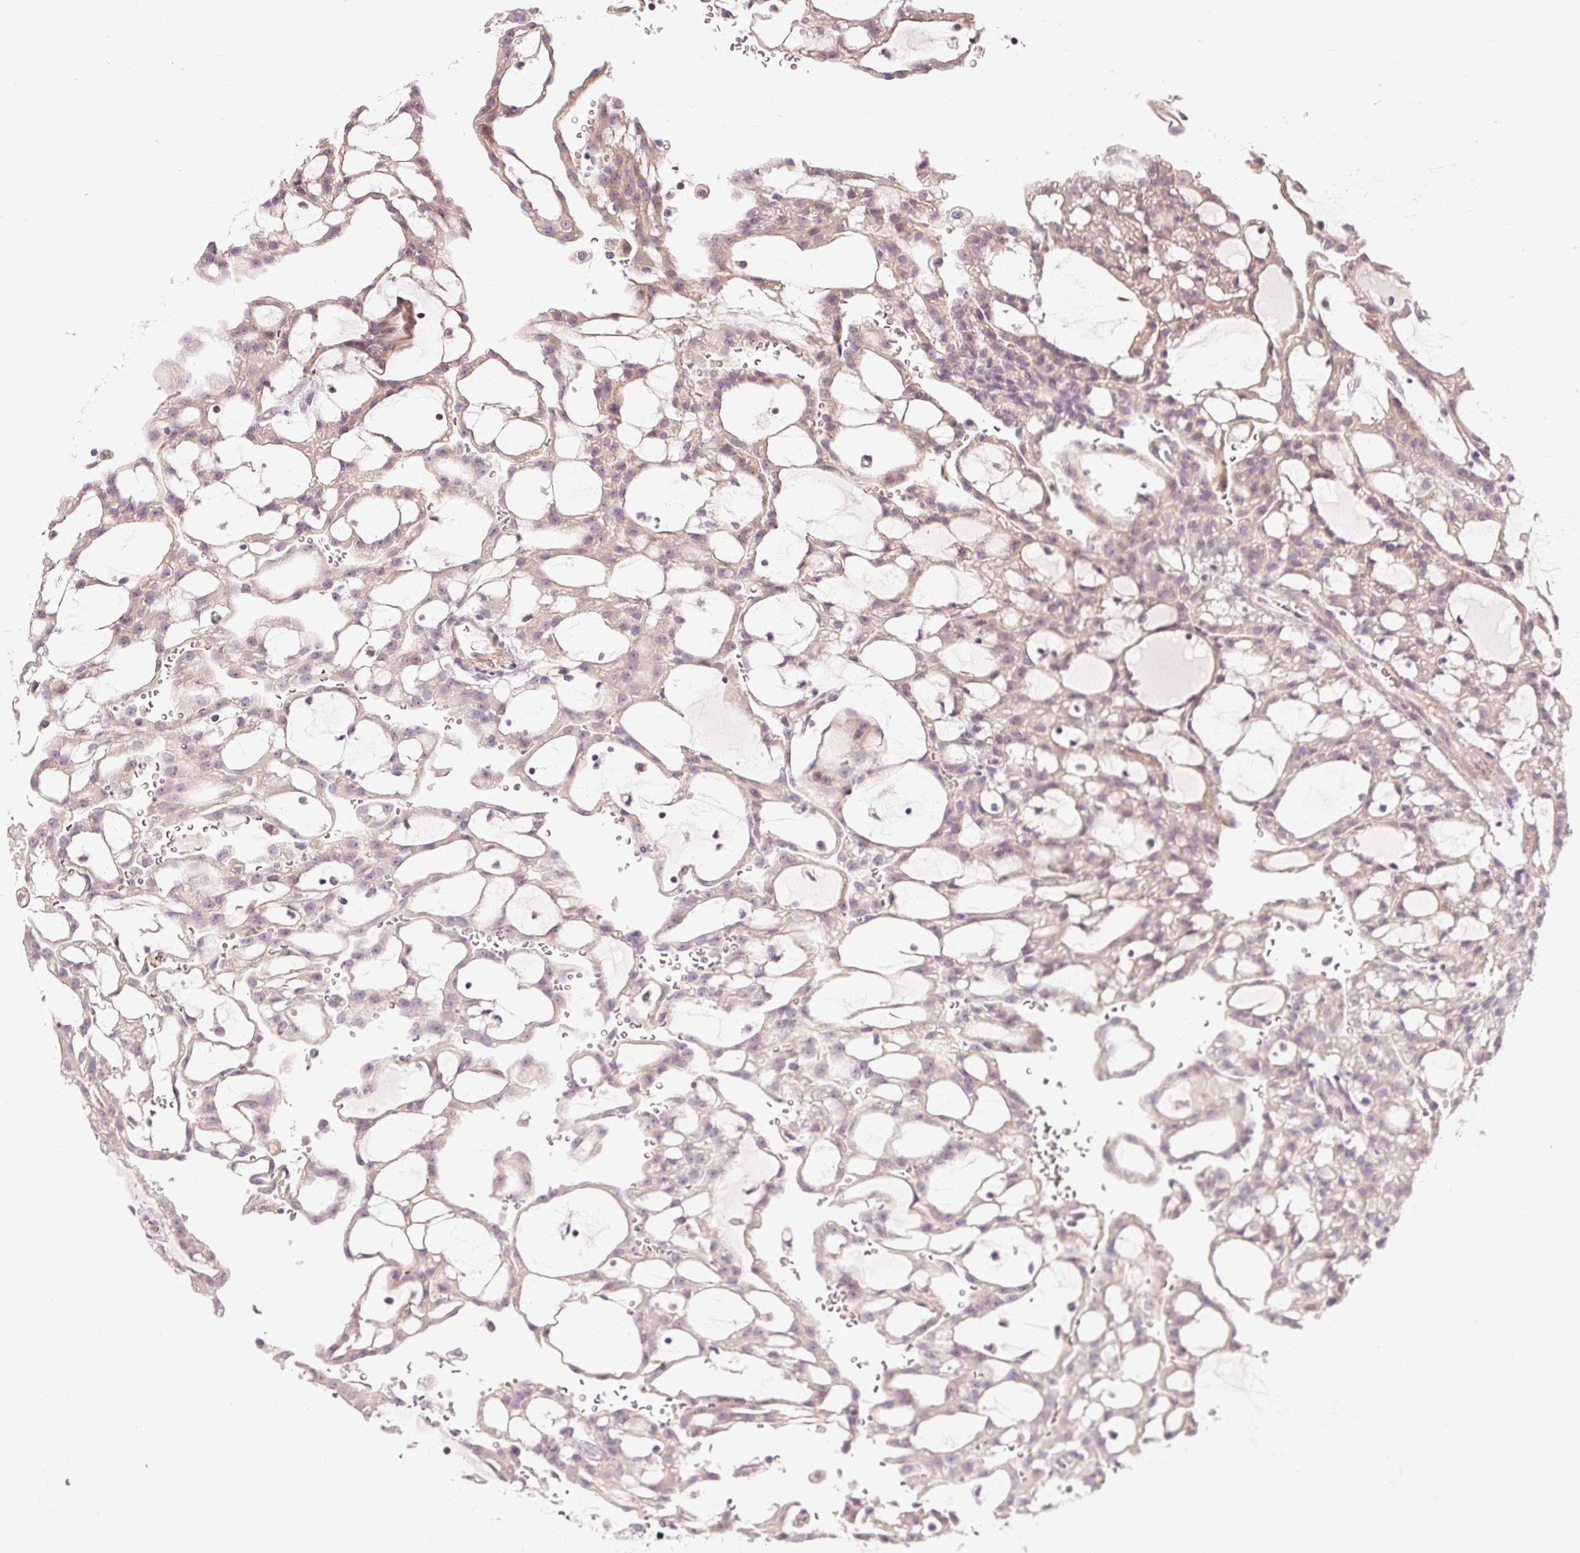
{"staining": {"intensity": "weak", "quantity": "25%-75%", "location": "cytoplasmic/membranous"}, "tissue": "renal cancer", "cell_type": "Tumor cells", "image_type": "cancer", "snomed": [{"axis": "morphology", "description": "Adenocarcinoma, NOS"}, {"axis": "topography", "description": "Kidney"}], "caption": "A histopathology image showing weak cytoplasmic/membranous positivity in about 25%-75% of tumor cells in adenocarcinoma (renal), as visualized by brown immunohistochemical staining.", "gene": "CAPN3", "patient": {"sex": "male", "age": 63}}